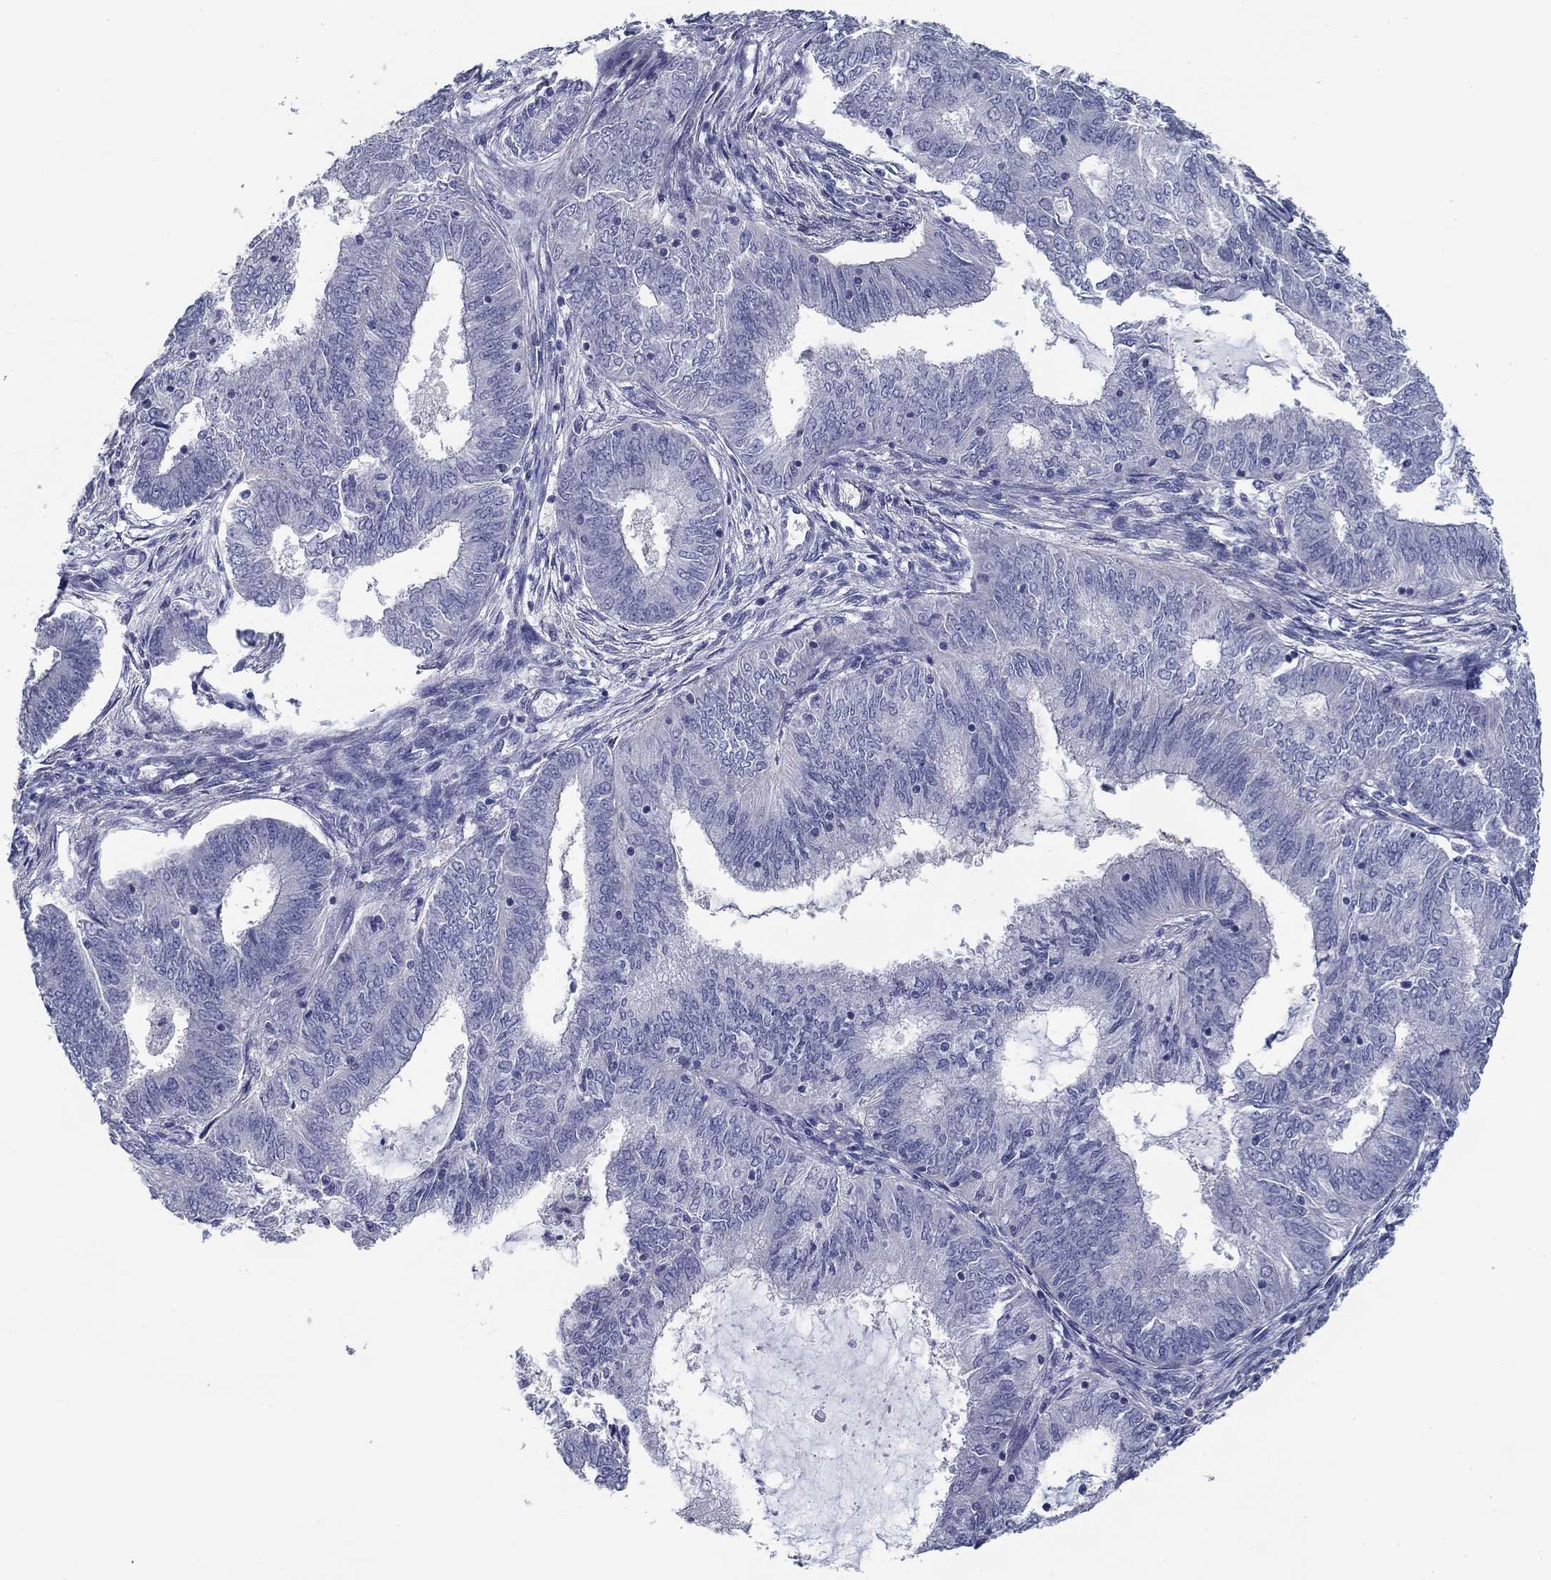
{"staining": {"intensity": "negative", "quantity": "none", "location": "none"}, "tissue": "endometrial cancer", "cell_type": "Tumor cells", "image_type": "cancer", "snomed": [{"axis": "morphology", "description": "Adenocarcinoma, NOS"}, {"axis": "topography", "description": "Endometrium"}], "caption": "IHC of human endometrial cancer (adenocarcinoma) displays no expression in tumor cells.", "gene": "GRK7", "patient": {"sex": "female", "age": 62}}